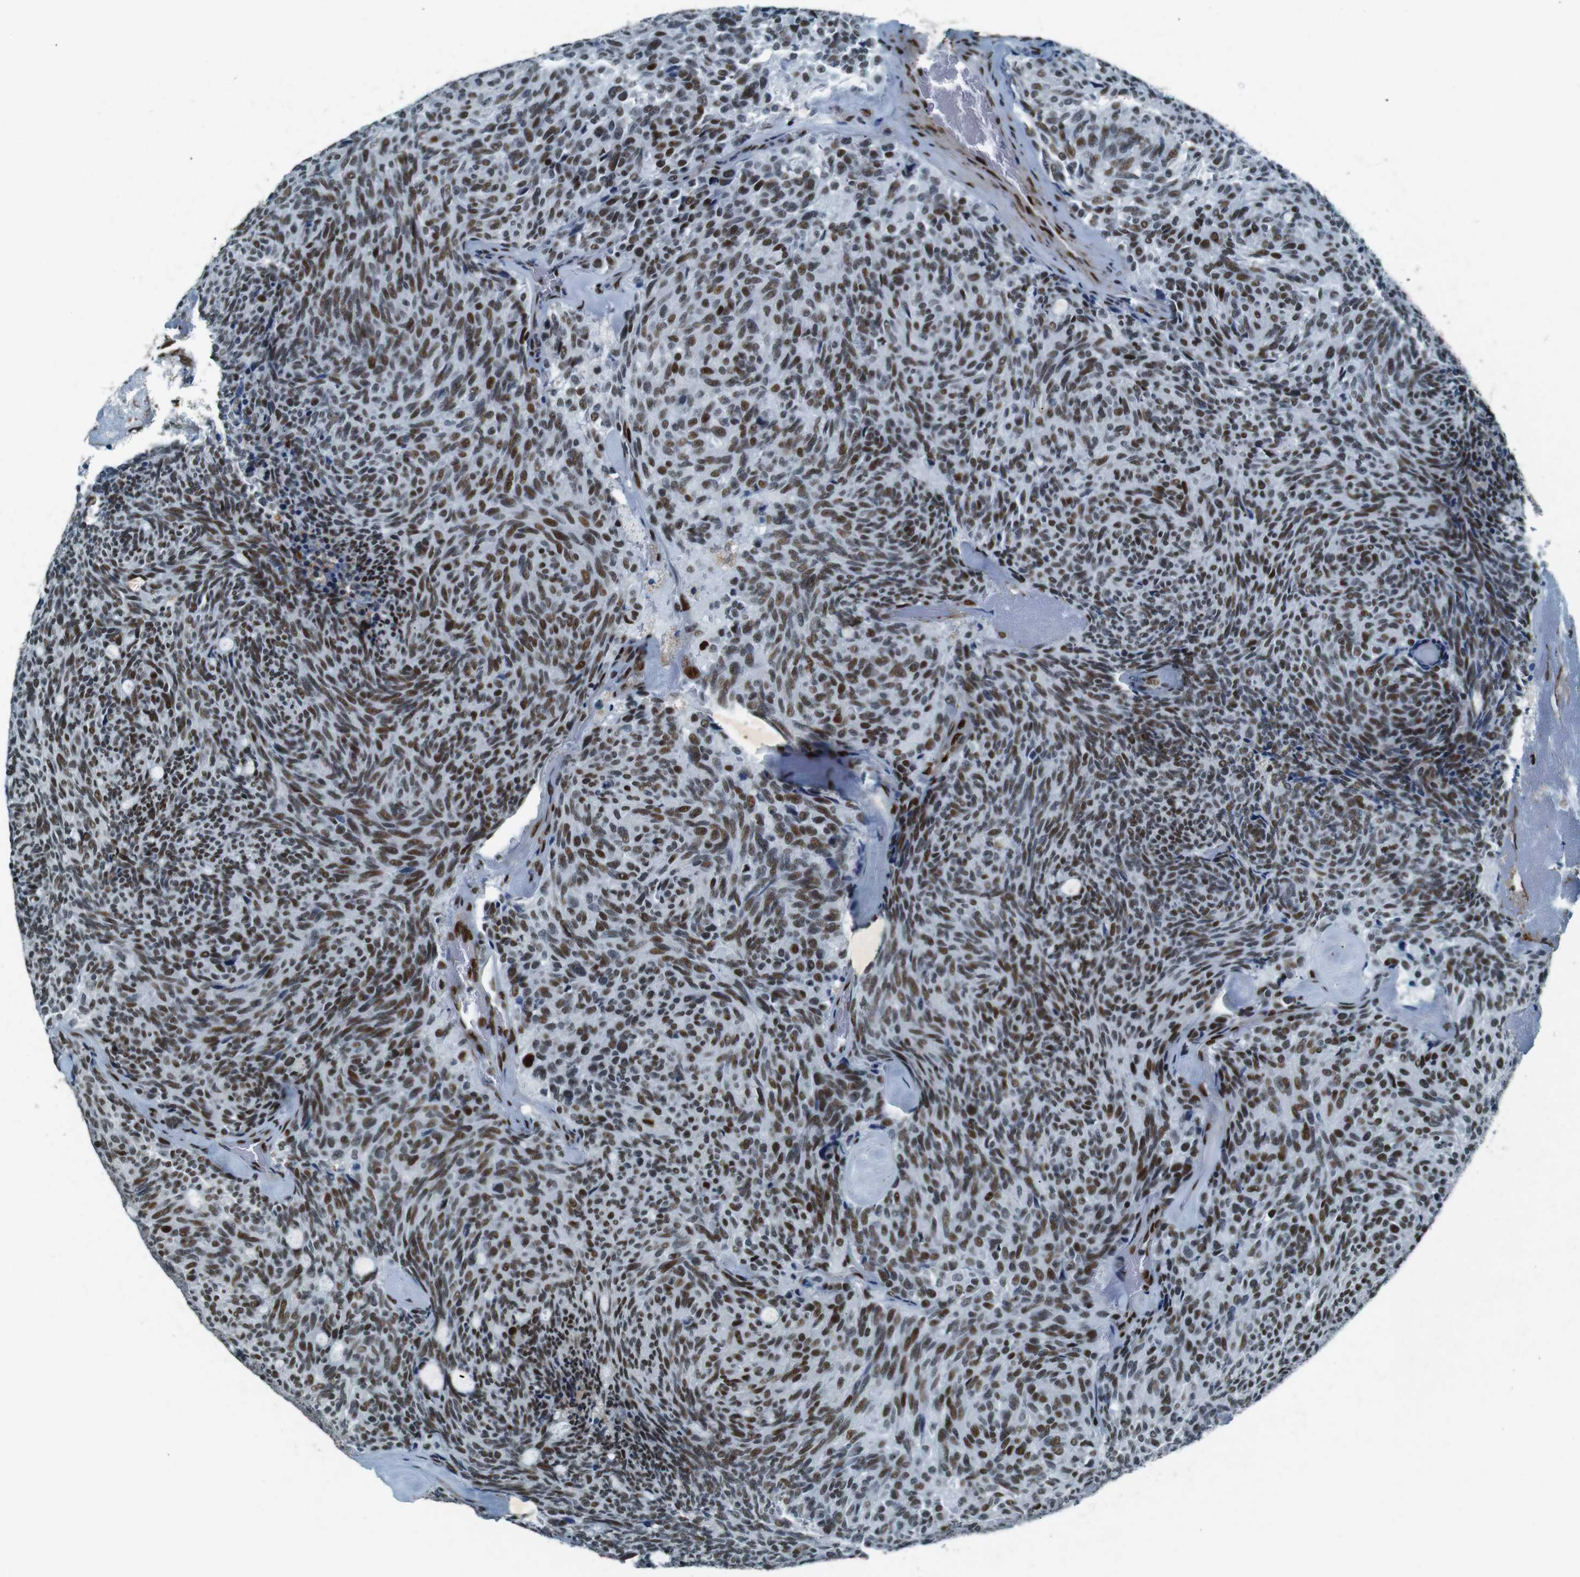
{"staining": {"intensity": "moderate", "quantity": ">75%", "location": "nuclear"}, "tissue": "carcinoid", "cell_type": "Tumor cells", "image_type": "cancer", "snomed": [{"axis": "morphology", "description": "Carcinoid, malignant, NOS"}, {"axis": "topography", "description": "Pancreas"}], "caption": "Protein expression analysis of carcinoid exhibits moderate nuclear staining in approximately >75% of tumor cells.", "gene": "HEXIM1", "patient": {"sex": "female", "age": 54}}